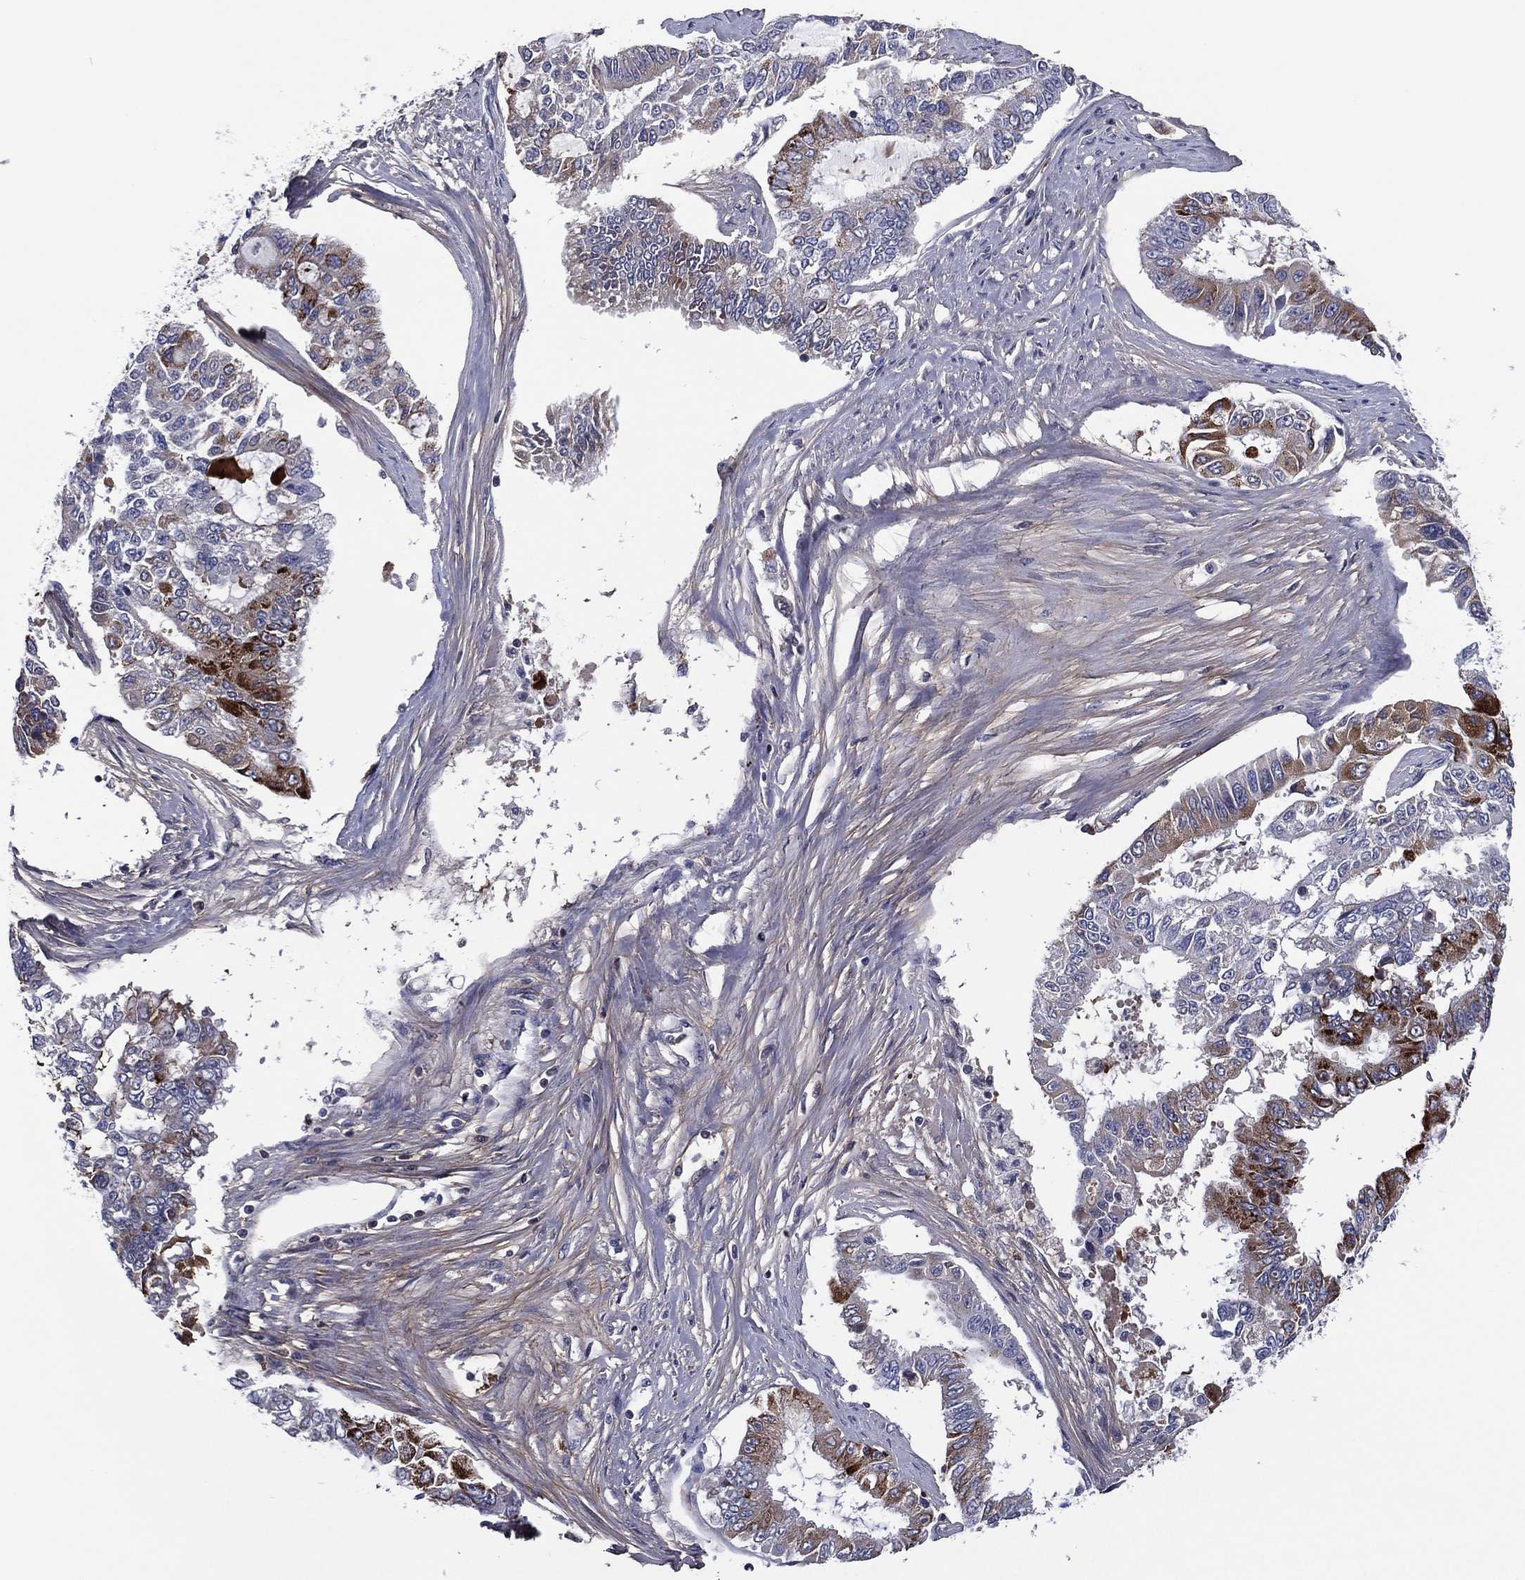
{"staining": {"intensity": "strong", "quantity": "<25%", "location": "cytoplasmic/membranous"}, "tissue": "endometrial cancer", "cell_type": "Tumor cells", "image_type": "cancer", "snomed": [{"axis": "morphology", "description": "Adenocarcinoma, NOS"}, {"axis": "topography", "description": "Uterus"}], "caption": "An immunohistochemistry image of tumor tissue is shown. Protein staining in brown labels strong cytoplasmic/membranous positivity in endometrial adenocarcinoma within tumor cells. (Brightfield microscopy of DAB IHC at high magnification).", "gene": "TRIM31", "patient": {"sex": "female", "age": 59}}